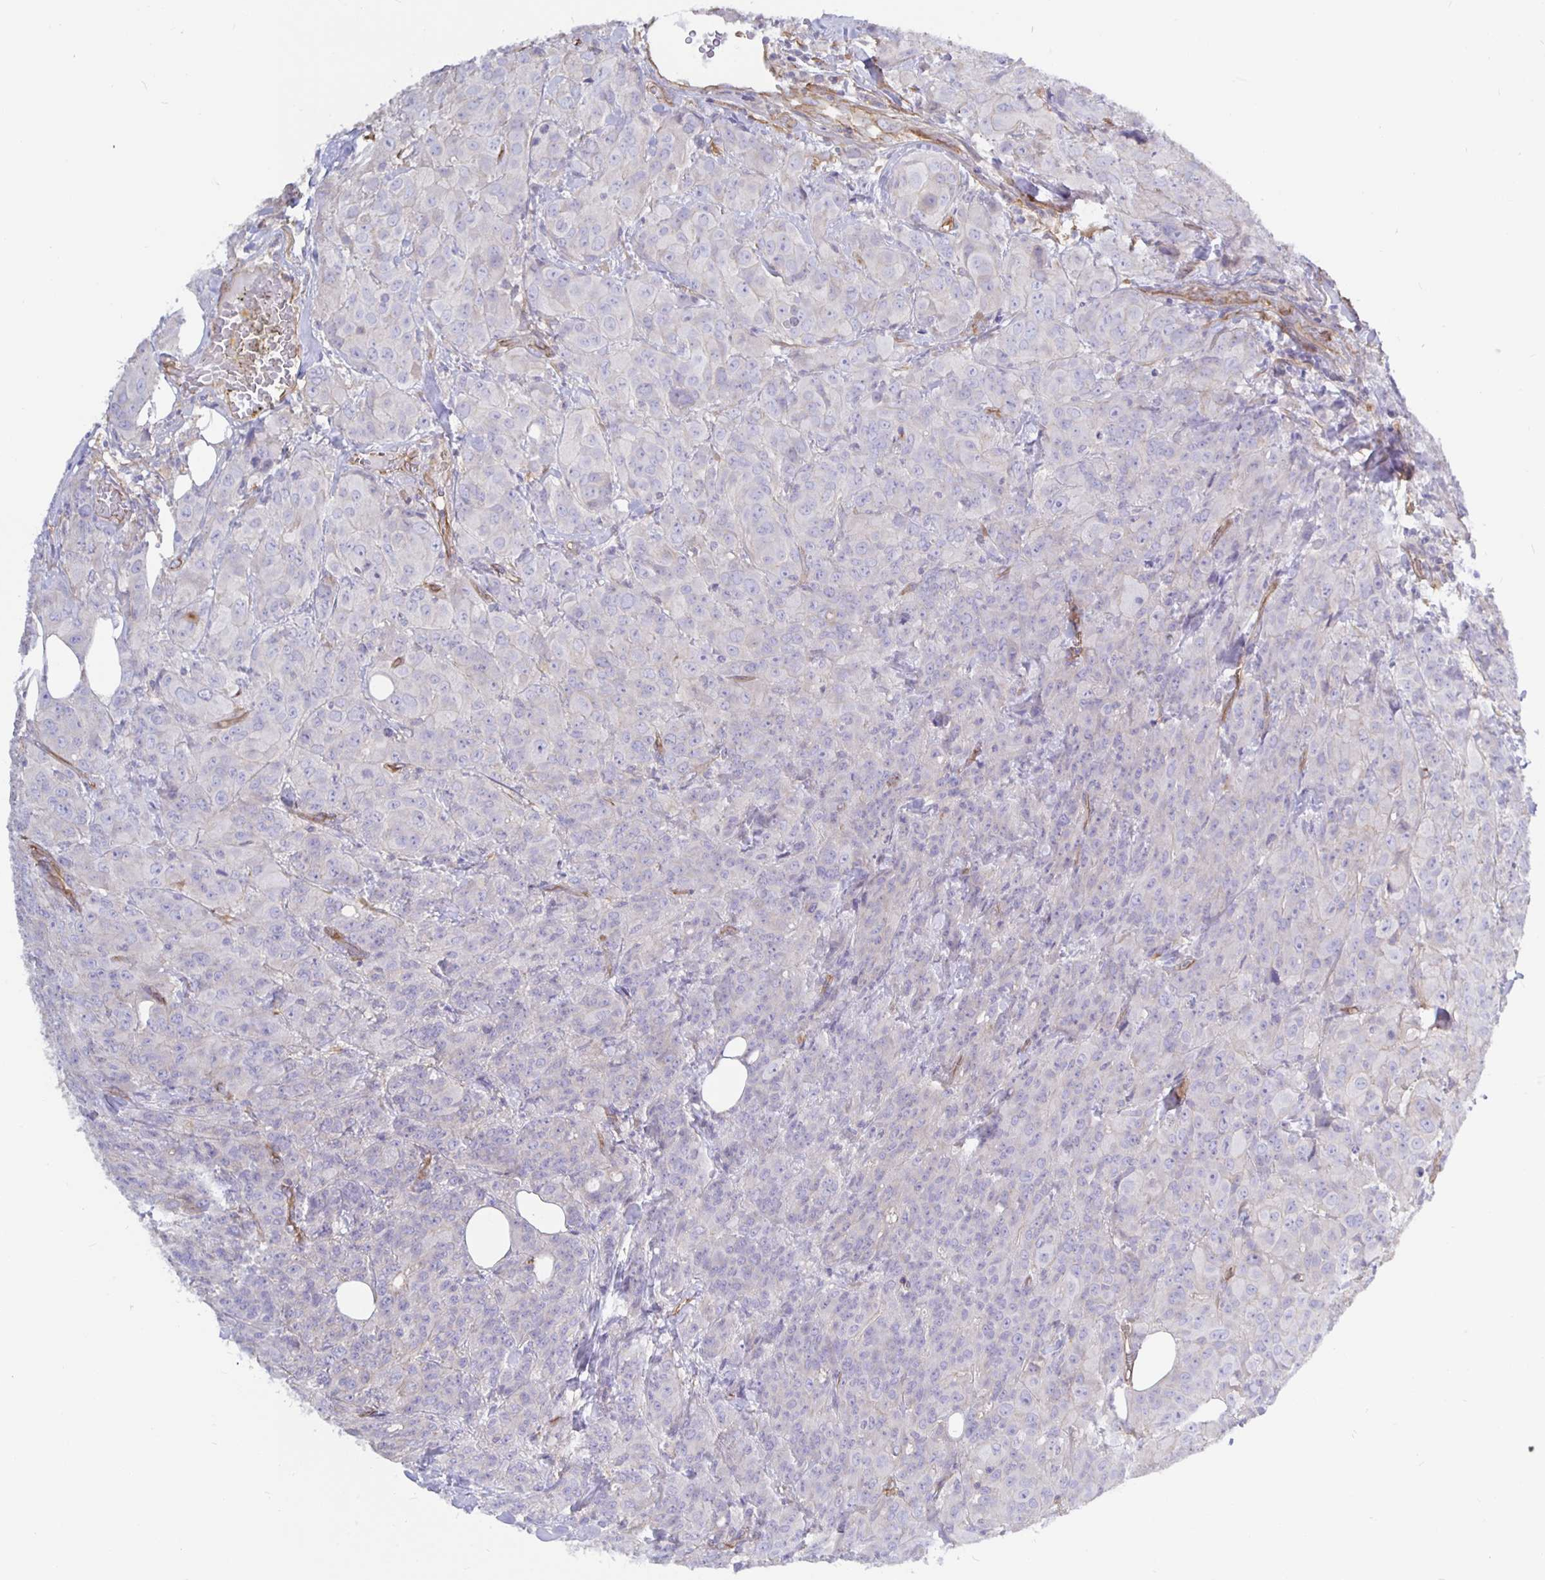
{"staining": {"intensity": "negative", "quantity": "none", "location": "none"}, "tissue": "breast cancer", "cell_type": "Tumor cells", "image_type": "cancer", "snomed": [{"axis": "morphology", "description": "Normal tissue, NOS"}, {"axis": "morphology", "description": "Duct carcinoma"}, {"axis": "topography", "description": "Breast"}], "caption": "An immunohistochemistry image of breast cancer (infiltrating ductal carcinoma) is shown. There is no staining in tumor cells of breast cancer (infiltrating ductal carcinoma). Nuclei are stained in blue.", "gene": "ARHGEF39", "patient": {"sex": "female", "age": 43}}